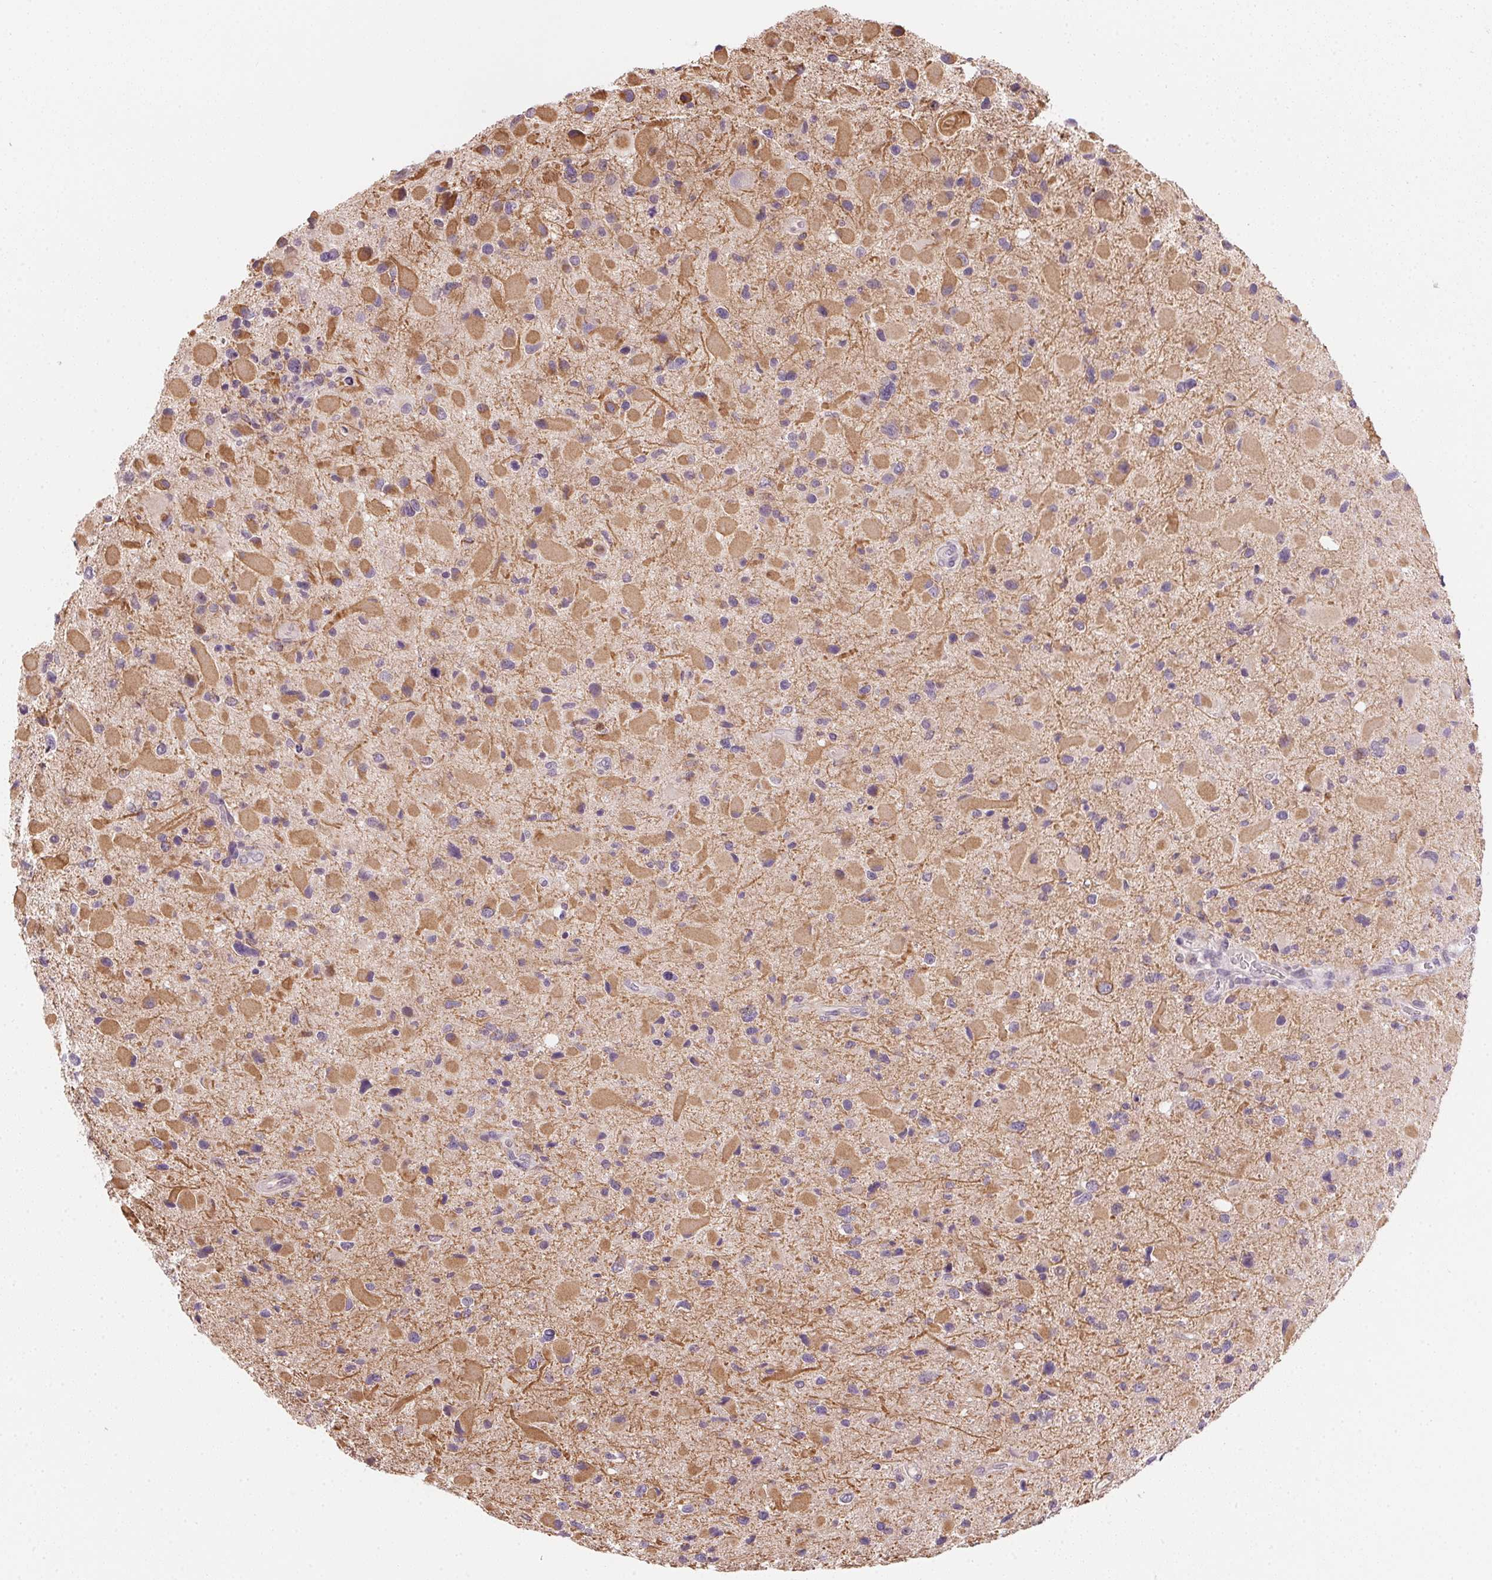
{"staining": {"intensity": "moderate", "quantity": "<25%", "location": "cytoplasmic/membranous"}, "tissue": "glioma", "cell_type": "Tumor cells", "image_type": "cancer", "snomed": [{"axis": "morphology", "description": "Glioma, malignant, Low grade"}, {"axis": "topography", "description": "Brain"}], "caption": "Moderate cytoplasmic/membranous positivity is seen in approximately <25% of tumor cells in glioma.", "gene": "ALDH8A1", "patient": {"sex": "female", "age": 32}}